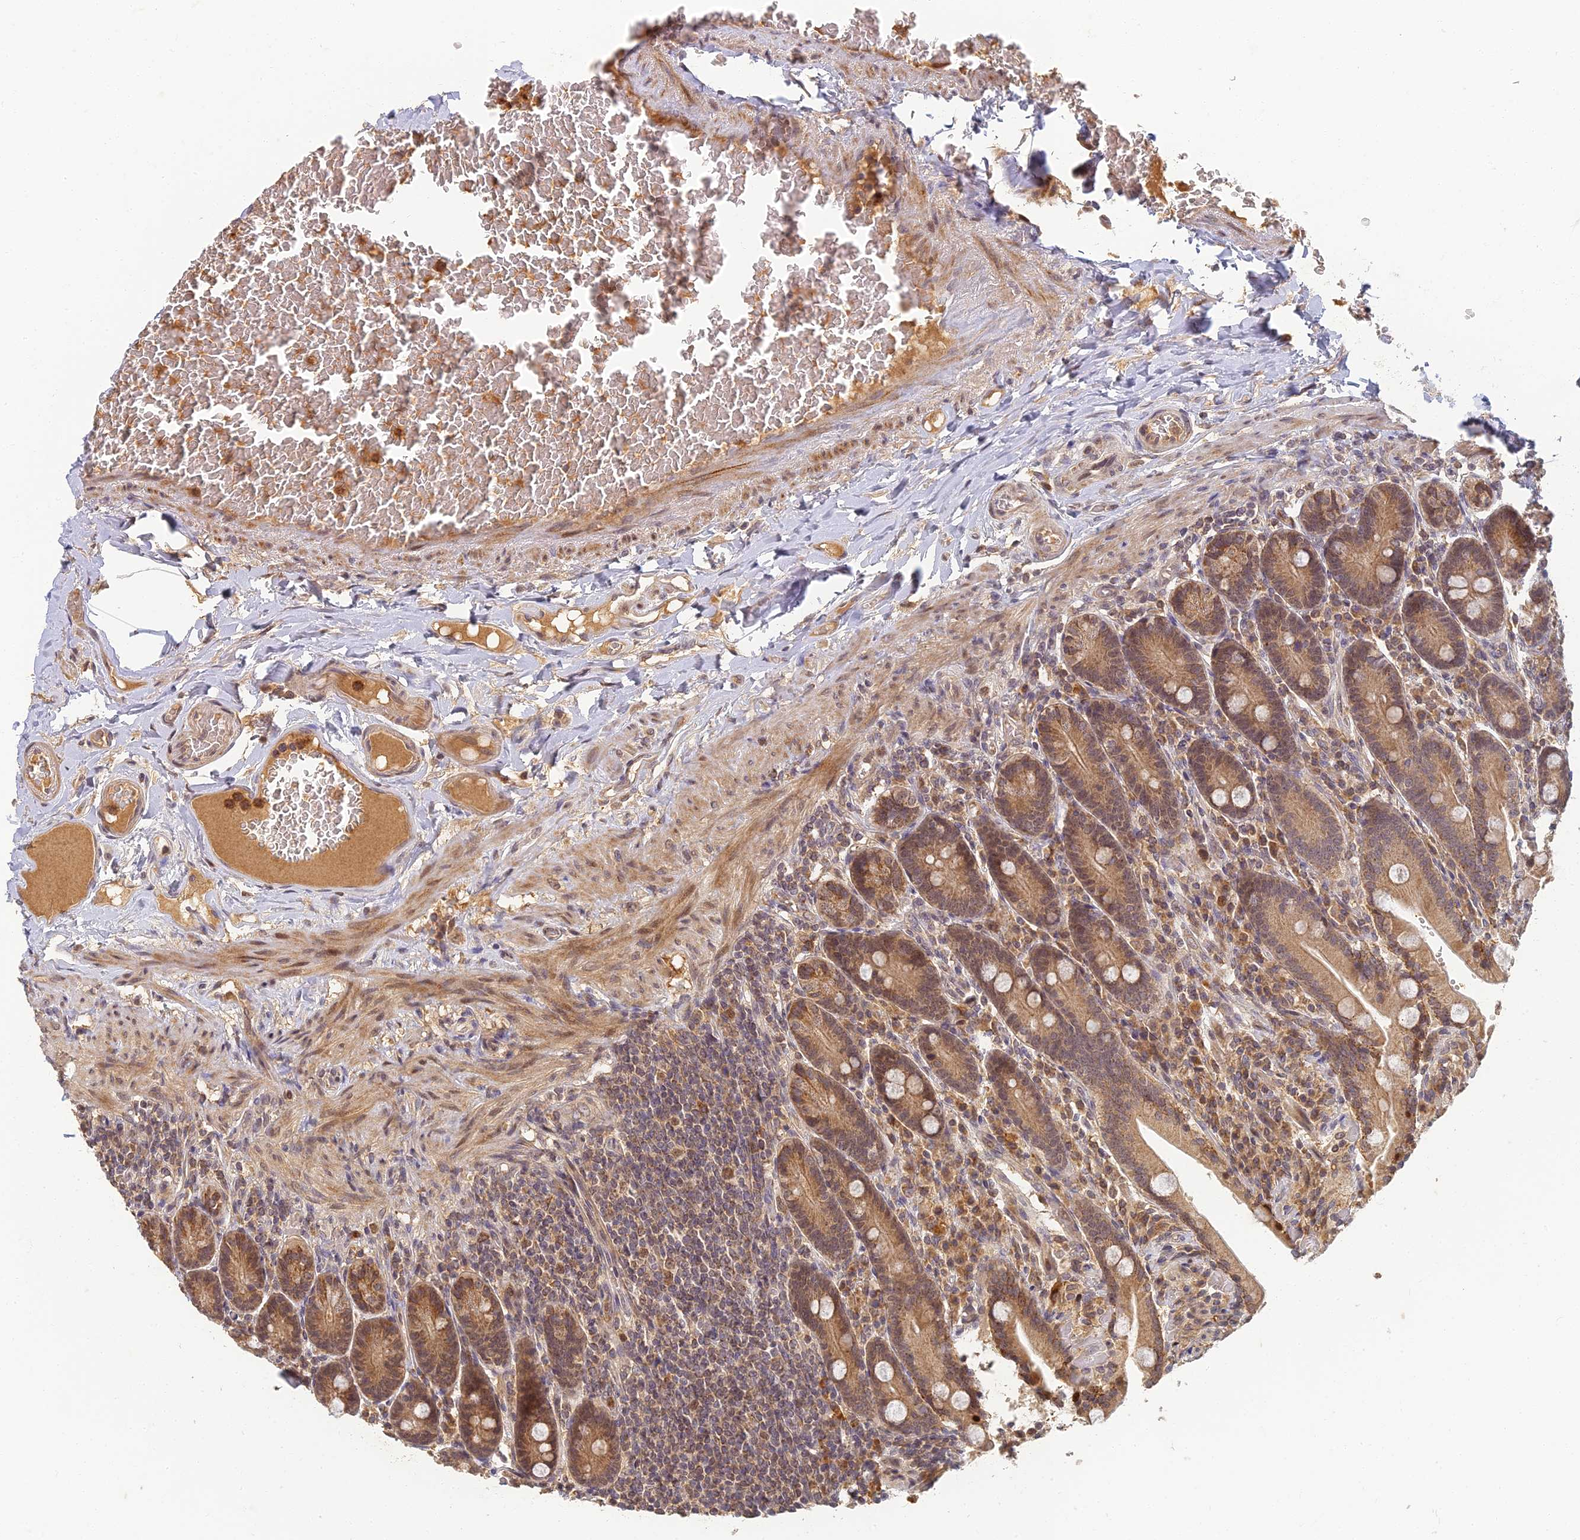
{"staining": {"intensity": "strong", "quantity": ">75%", "location": "cytoplasmic/membranous"}, "tissue": "duodenum", "cell_type": "Glandular cells", "image_type": "normal", "snomed": [{"axis": "morphology", "description": "Normal tissue, NOS"}, {"axis": "topography", "description": "Duodenum"}], "caption": "A high-resolution histopathology image shows immunohistochemistry (IHC) staining of normal duodenum, which exhibits strong cytoplasmic/membranous positivity in about >75% of glandular cells. (brown staining indicates protein expression, while blue staining denotes nuclei).", "gene": "RGL3", "patient": {"sex": "female", "age": 62}}